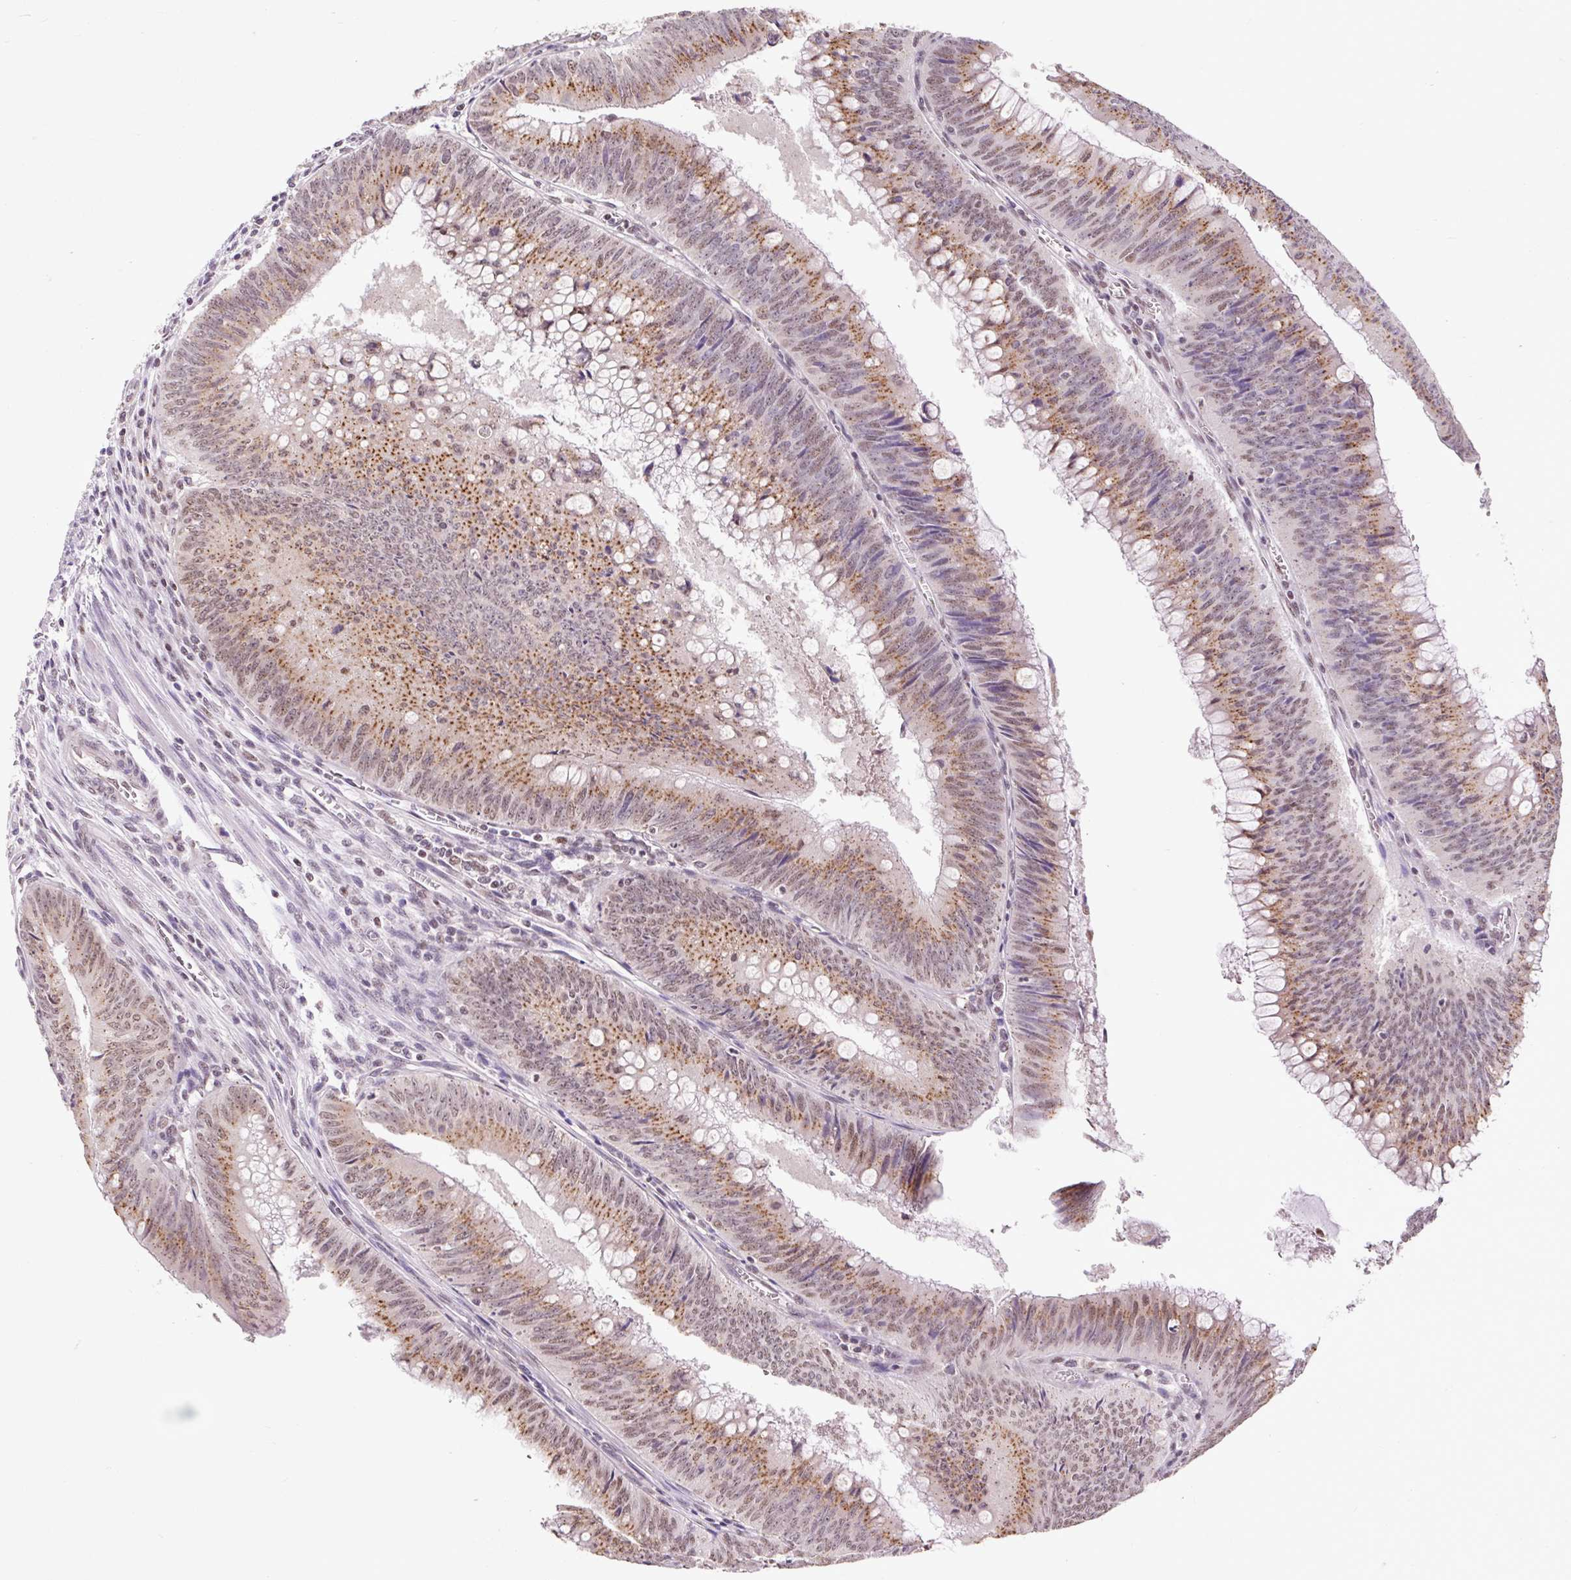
{"staining": {"intensity": "moderate", "quantity": "25%-75%", "location": "cytoplasmic/membranous,nuclear"}, "tissue": "colorectal cancer", "cell_type": "Tumor cells", "image_type": "cancer", "snomed": [{"axis": "morphology", "description": "Adenocarcinoma, NOS"}, {"axis": "topography", "description": "Rectum"}], "caption": "Adenocarcinoma (colorectal) stained with a protein marker displays moderate staining in tumor cells.", "gene": "BICRA", "patient": {"sex": "female", "age": 72}}